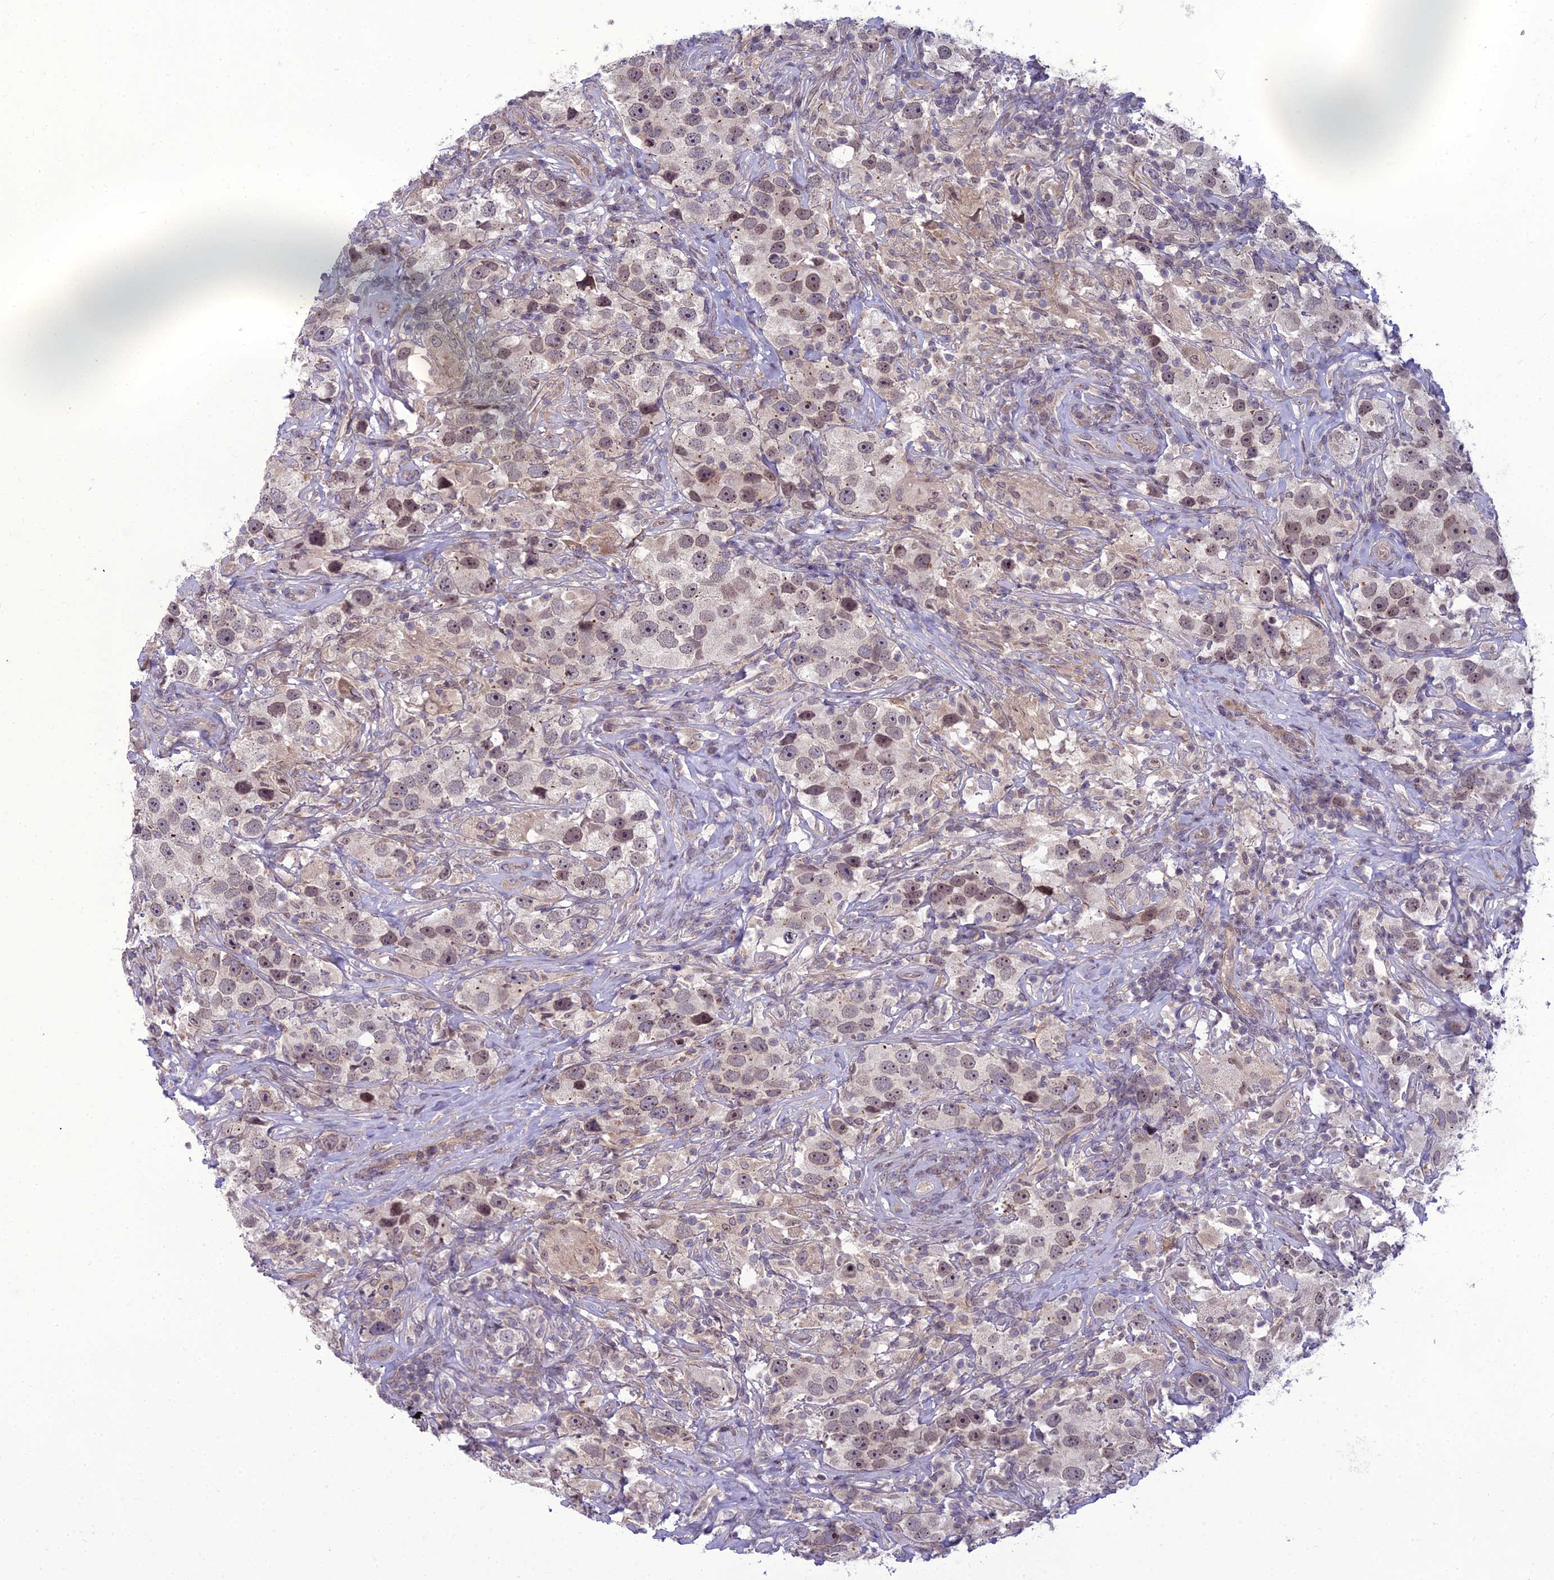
{"staining": {"intensity": "weak", "quantity": "<25%", "location": "nuclear"}, "tissue": "testis cancer", "cell_type": "Tumor cells", "image_type": "cancer", "snomed": [{"axis": "morphology", "description": "Seminoma, NOS"}, {"axis": "topography", "description": "Testis"}], "caption": "High magnification brightfield microscopy of testis cancer (seminoma) stained with DAB (3,3'-diaminobenzidine) (brown) and counterstained with hematoxylin (blue): tumor cells show no significant expression.", "gene": "DTX2", "patient": {"sex": "male", "age": 49}}